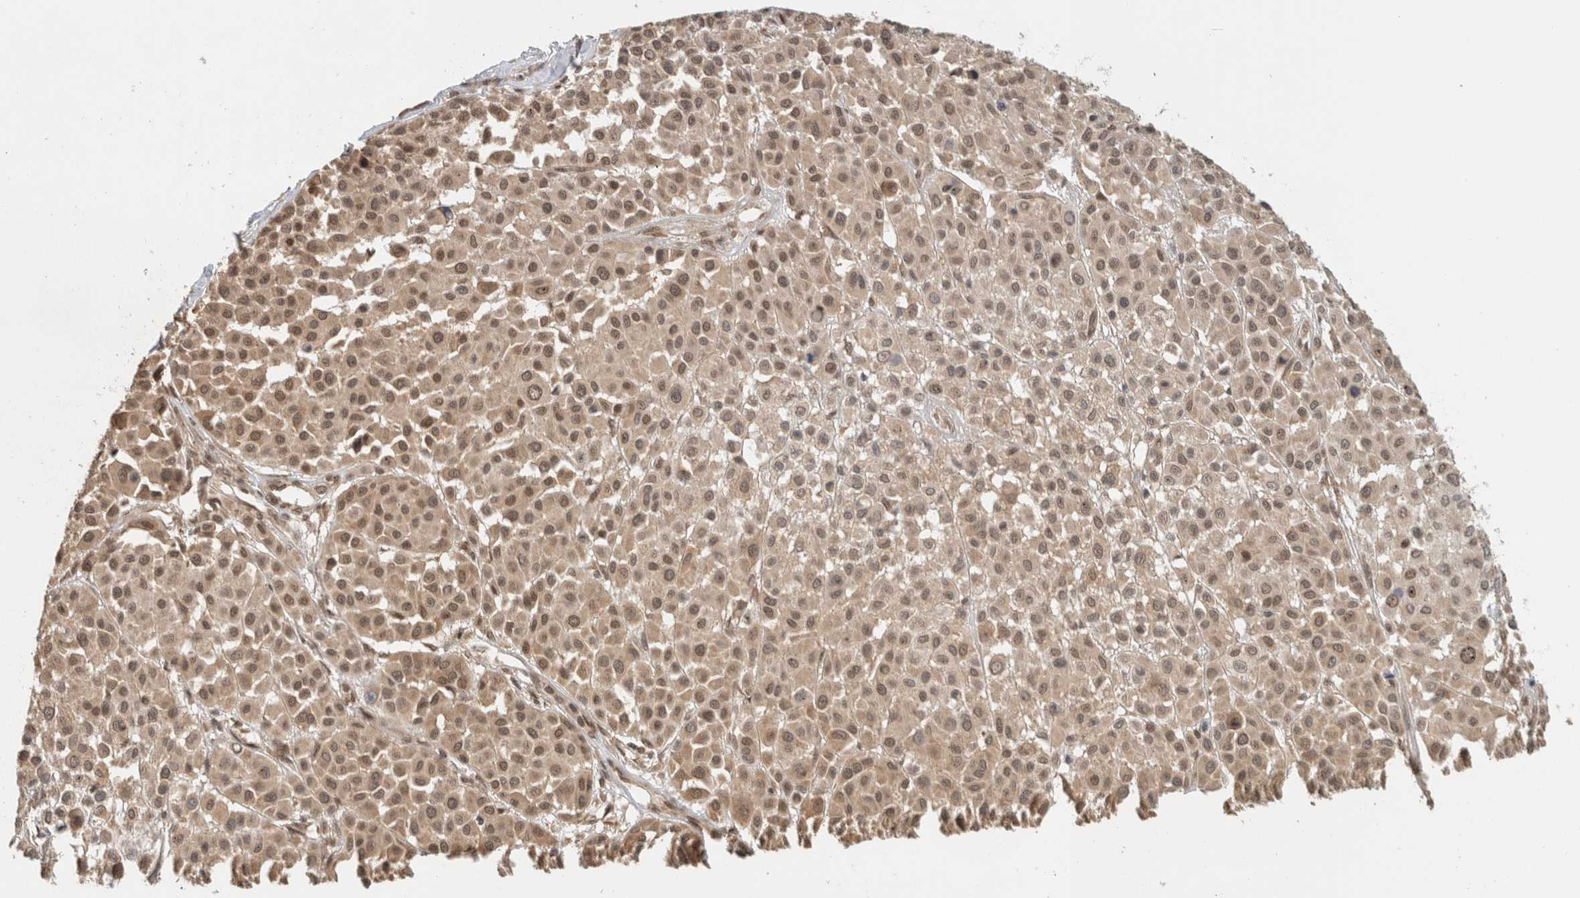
{"staining": {"intensity": "weak", "quantity": ">75%", "location": "cytoplasmic/membranous,nuclear"}, "tissue": "melanoma", "cell_type": "Tumor cells", "image_type": "cancer", "snomed": [{"axis": "morphology", "description": "Malignant melanoma, Metastatic site"}, {"axis": "topography", "description": "Soft tissue"}], "caption": "IHC (DAB) staining of melanoma displays weak cytoplasmic/membranous and nuclear protein positivity in about >75% of tumor cells.", "gene": "C1orf21", "patient": {"sex": "male", "age": 41}}